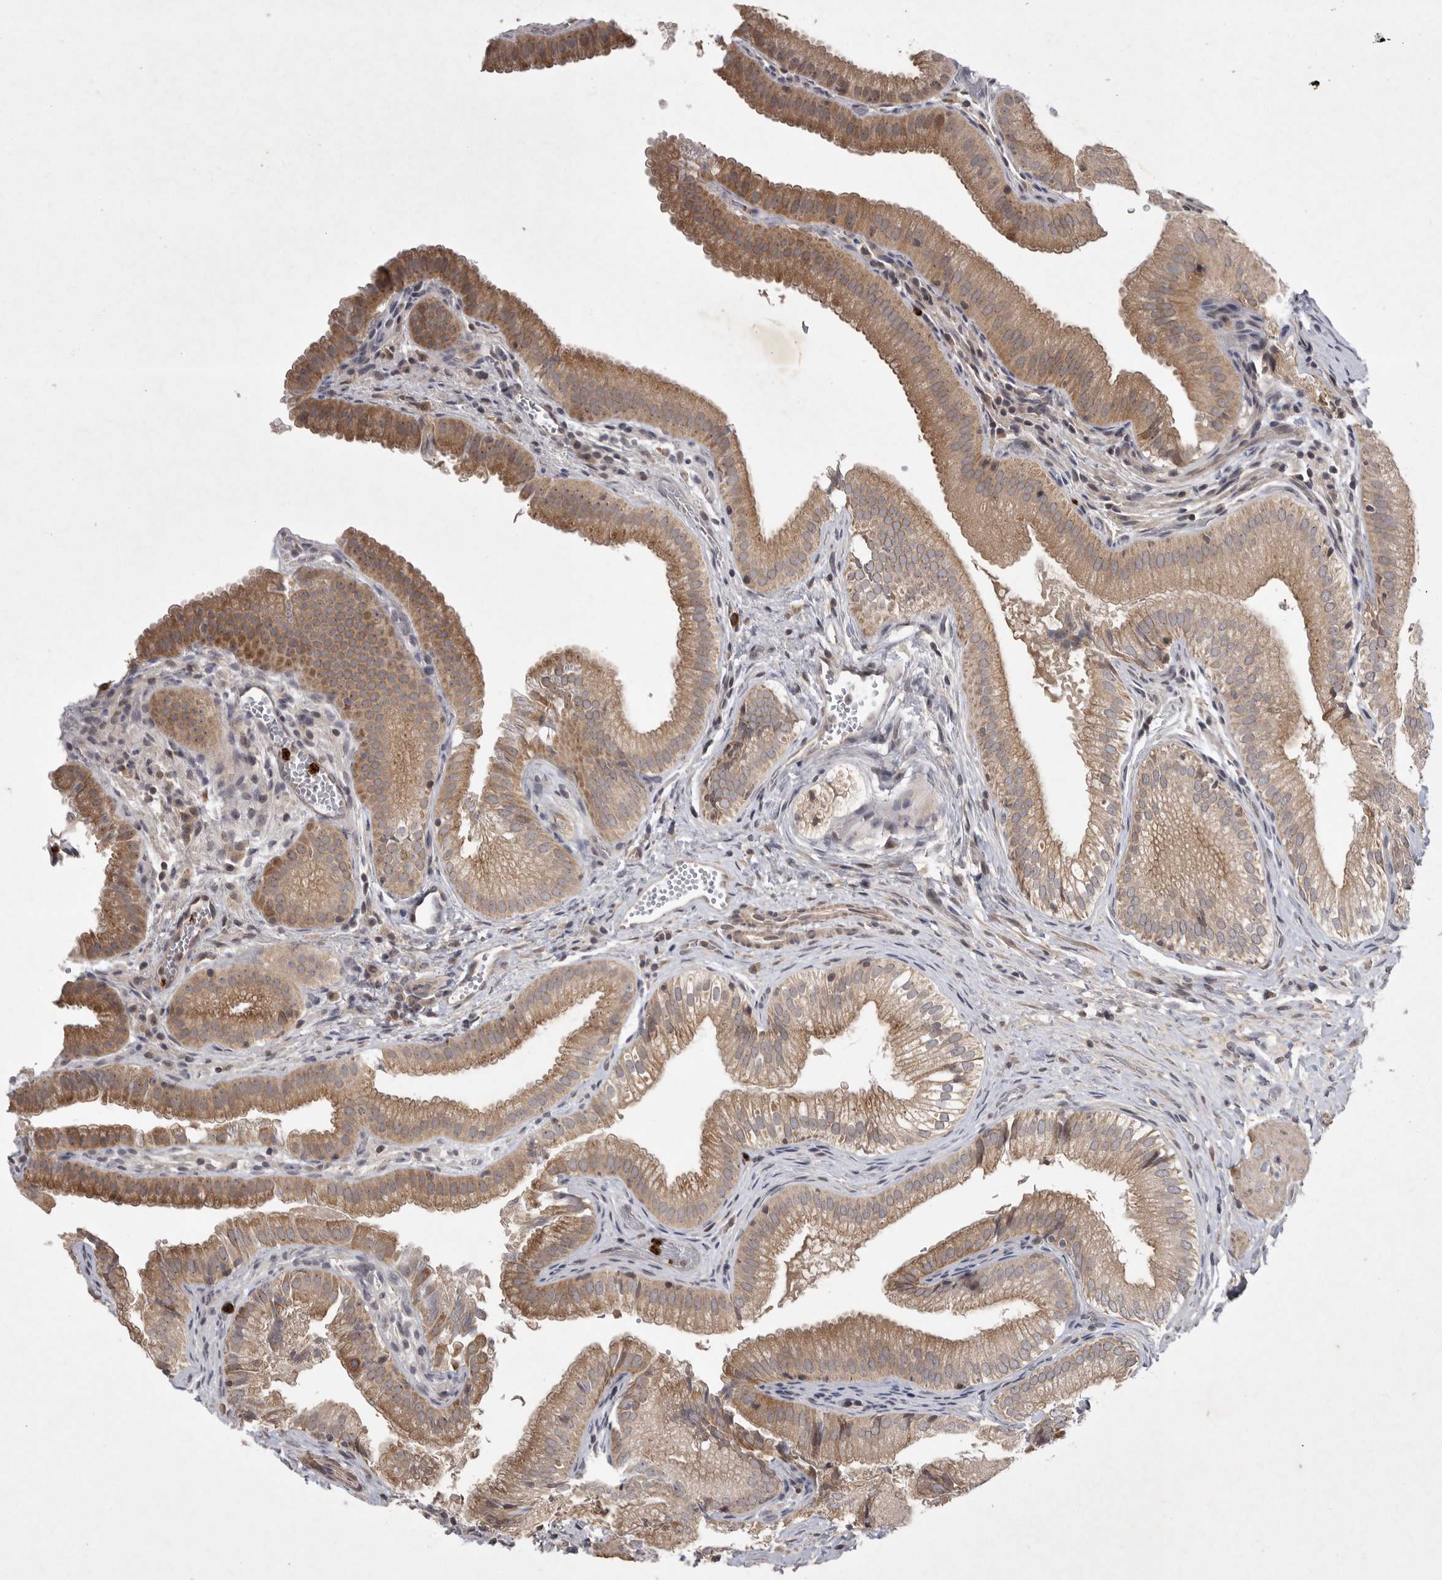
{"staining": {"intensity": "moderate", "quantity": ">75%", "location": "cytoplasmic/membranous"}, "tissue": "gallbladder", "cell_type": "Glandular cells", "image_type": "normal", "snomed": [{"axis": "morphology", "description": "Normal tissue, NOS"}, {"axis": "topography", "description": "Gallbladder"}], "caption": "Human gallbladder stained with a brown dye shows moderate cytoplasmic/membranous positive positivity in approximately >75% of glandular cells.", "gene": "UBE3D", "patient": {"sex": "female", "age": 30}}